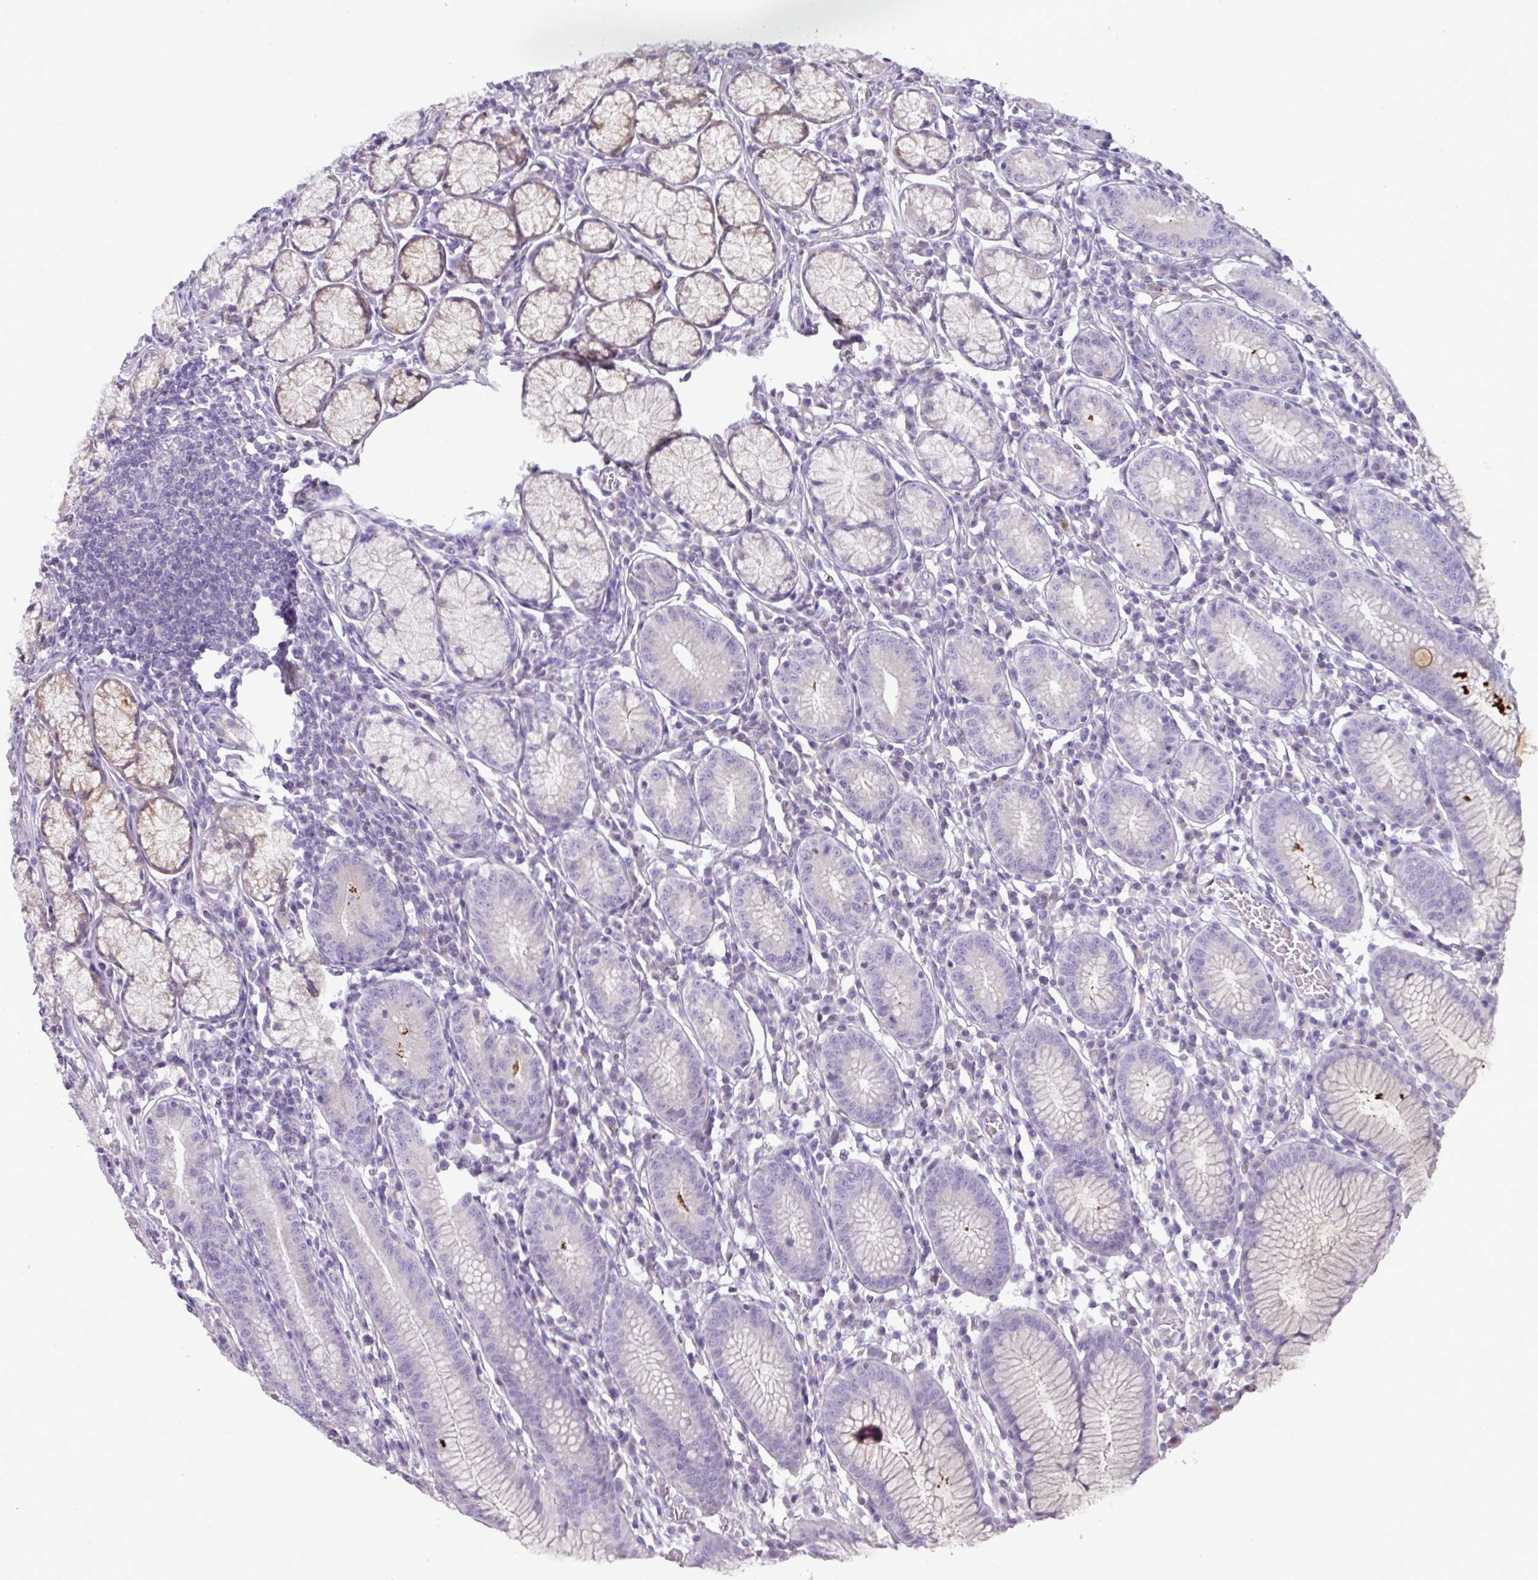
{"staining": {"intensity": "moderate", "quantity": "<25%", "location": "cytoplasmic/membranous"}, "tissue": "stomach", "cell_type": "Glandular cells", "image_type": "normal", "snomed": [{"axis": "morphology", "description": "Normal tissue, NOS"}, {"axis": "topography", "description": "Stomach"}], "caption": "Immunohistochemical staining of unremarkable human stomach displays low levels of moderate cytoplasmic/membranous expression in approximately <25% of glandular cells.", "gene": "BRINP2", "patient": {"sex": "male", "age": 55}}